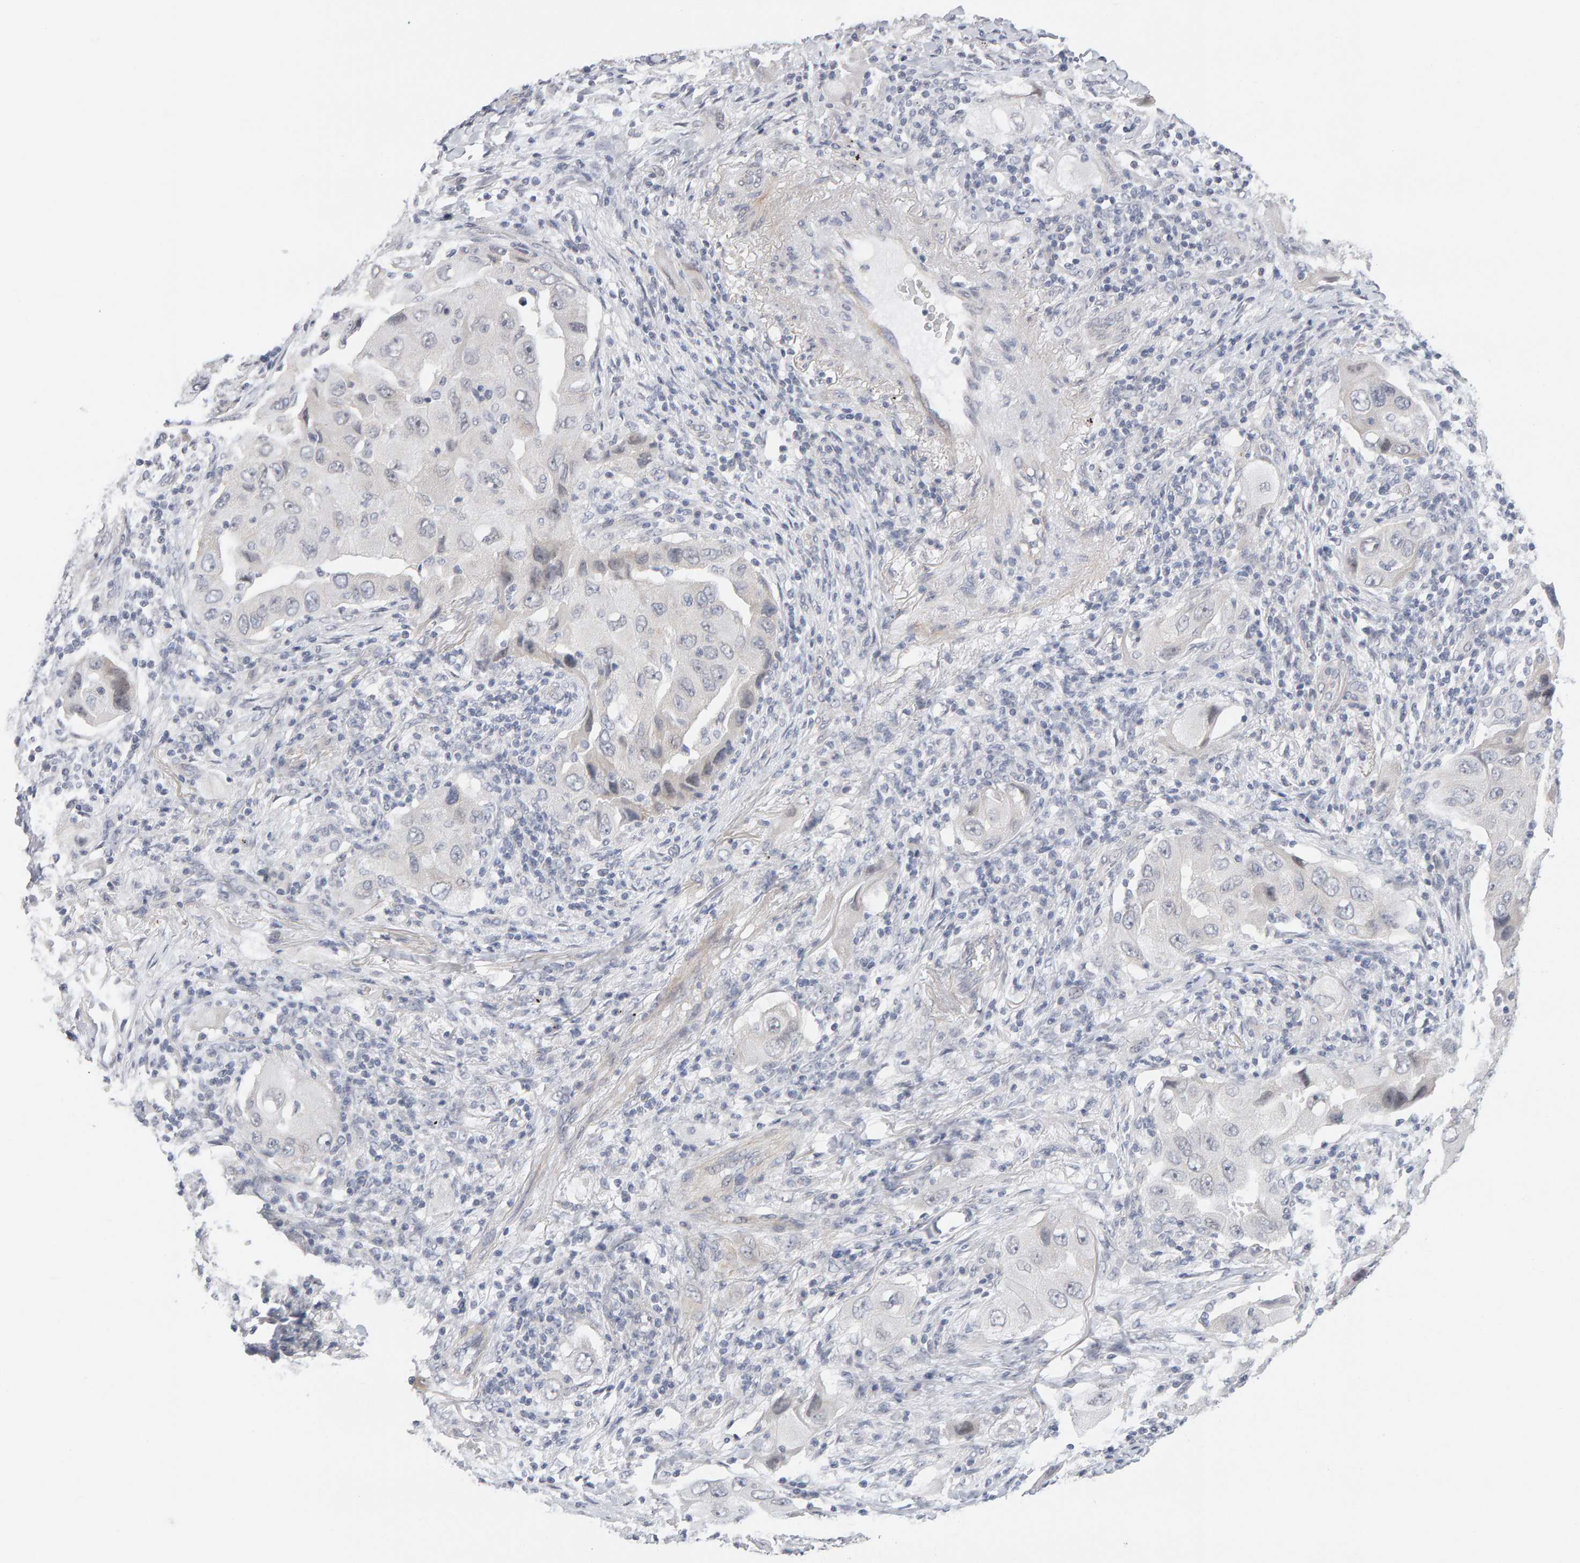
{"staining": {"intensity": "negative", "quantity": "none", "location": "none"}, "tissue": "lung cancer", "cell_type": "Tumor cells", "image_type": "cancer", "snomed": [{"axis": "morphology", "description": "Adenocarcinoma, NOS"}, {"axis": "topography", "description": "Lung"}], "caption": "IHC of adenocarcinoma (lung) exhibits no expression in tumor cells.", "gene": "HNF4A", "patient": {"sex": "female", "age": 65}}